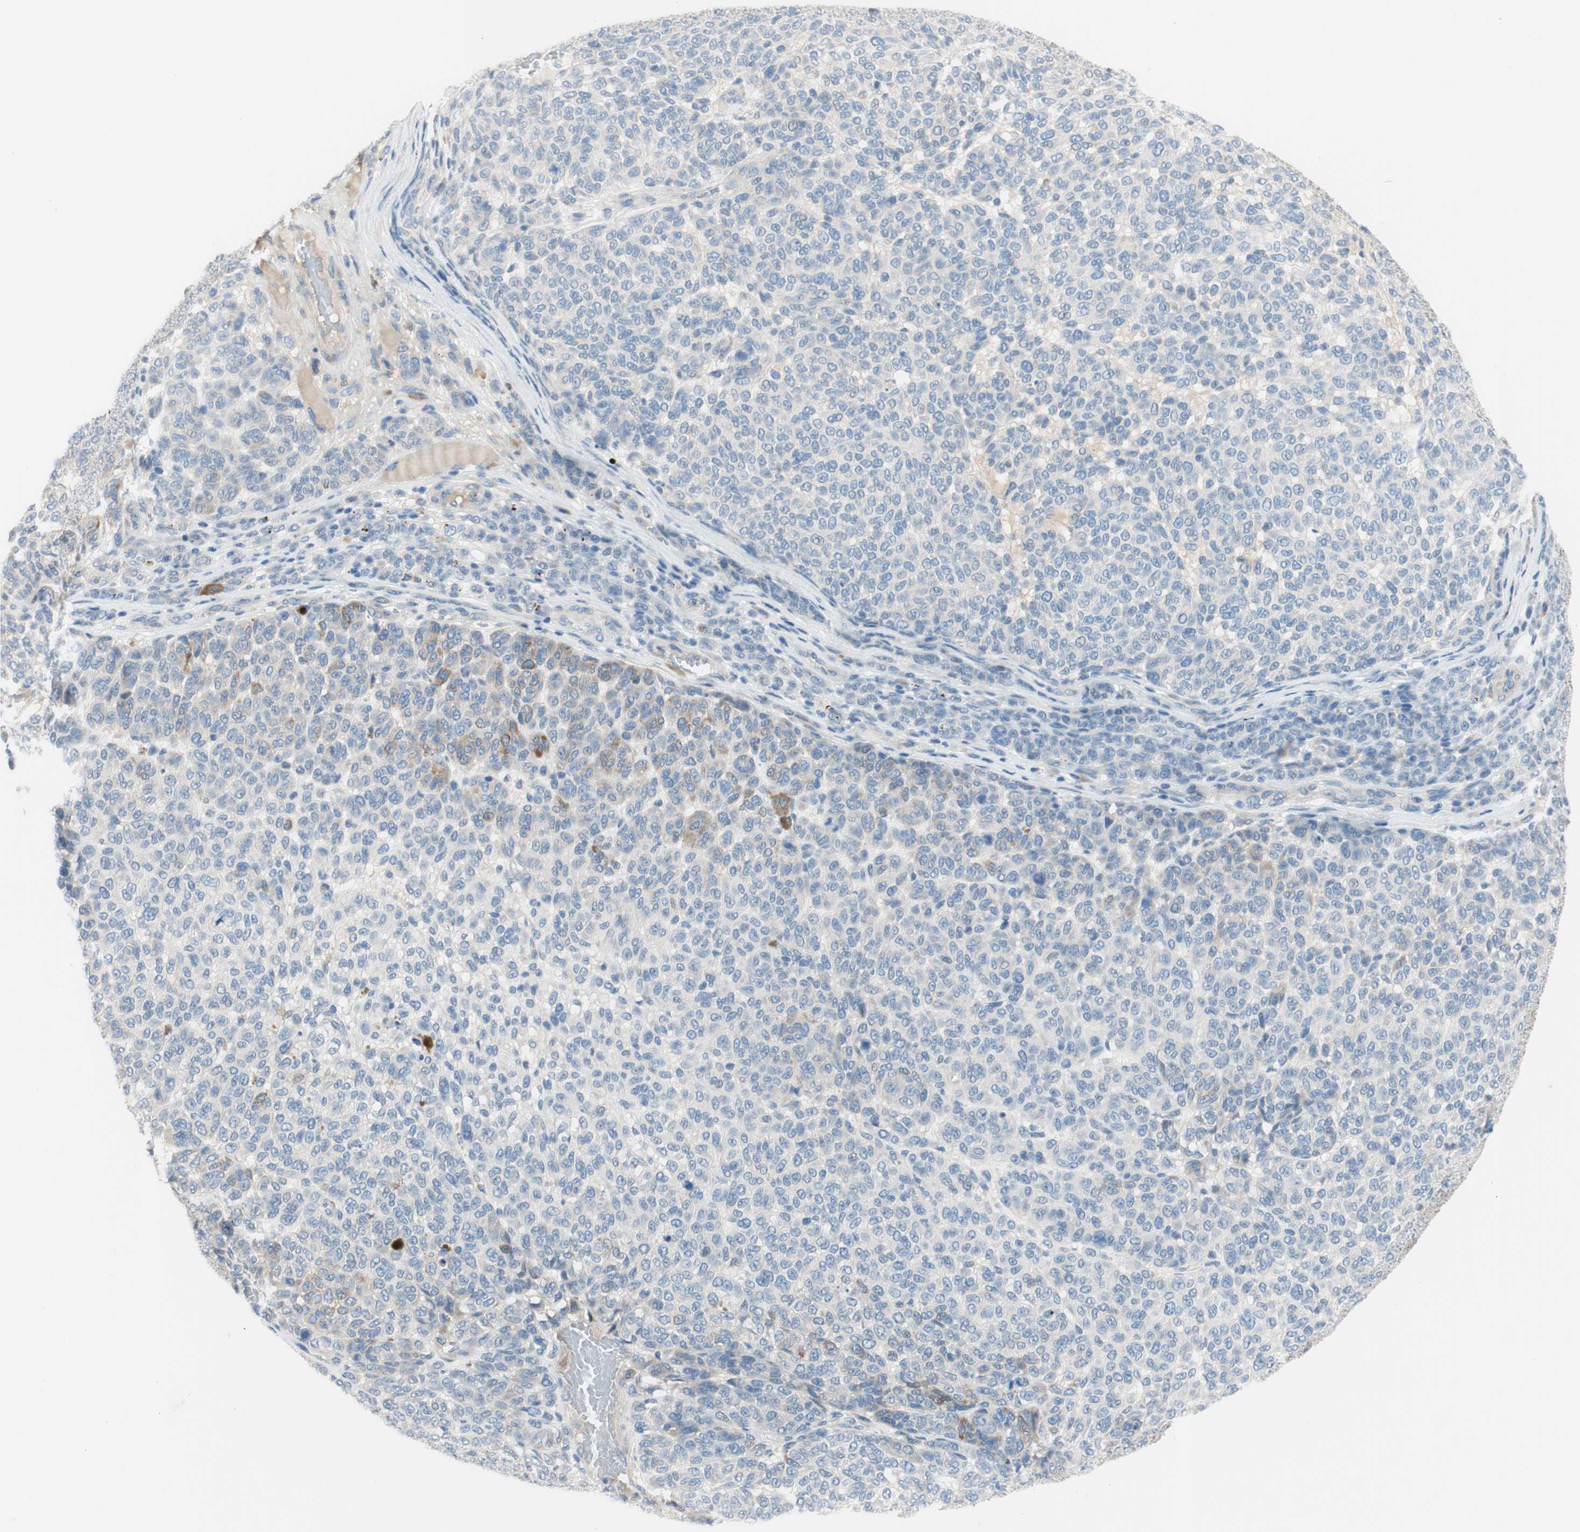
{"staining": {"intensity": "negative", "quantity": "none", "location": "none"}, "tissue": "melanoma", "cell_type": "Tumor cells", "image_type": "cancer", "snomed": [{"axis": "morphology", "description": "Malignant melanoma, NOS"}, {"axis": "topography", "description": "Skin"}], "caption": "This photomicrograph is of melanoma stained with immunohistochemistry (IHC) to label a protein in brown with the nuclei are counter-stained blue. There is no expression in tumor cells.", "gene": "FDFT1", "patient": {"sex": "male", "age": 59}}